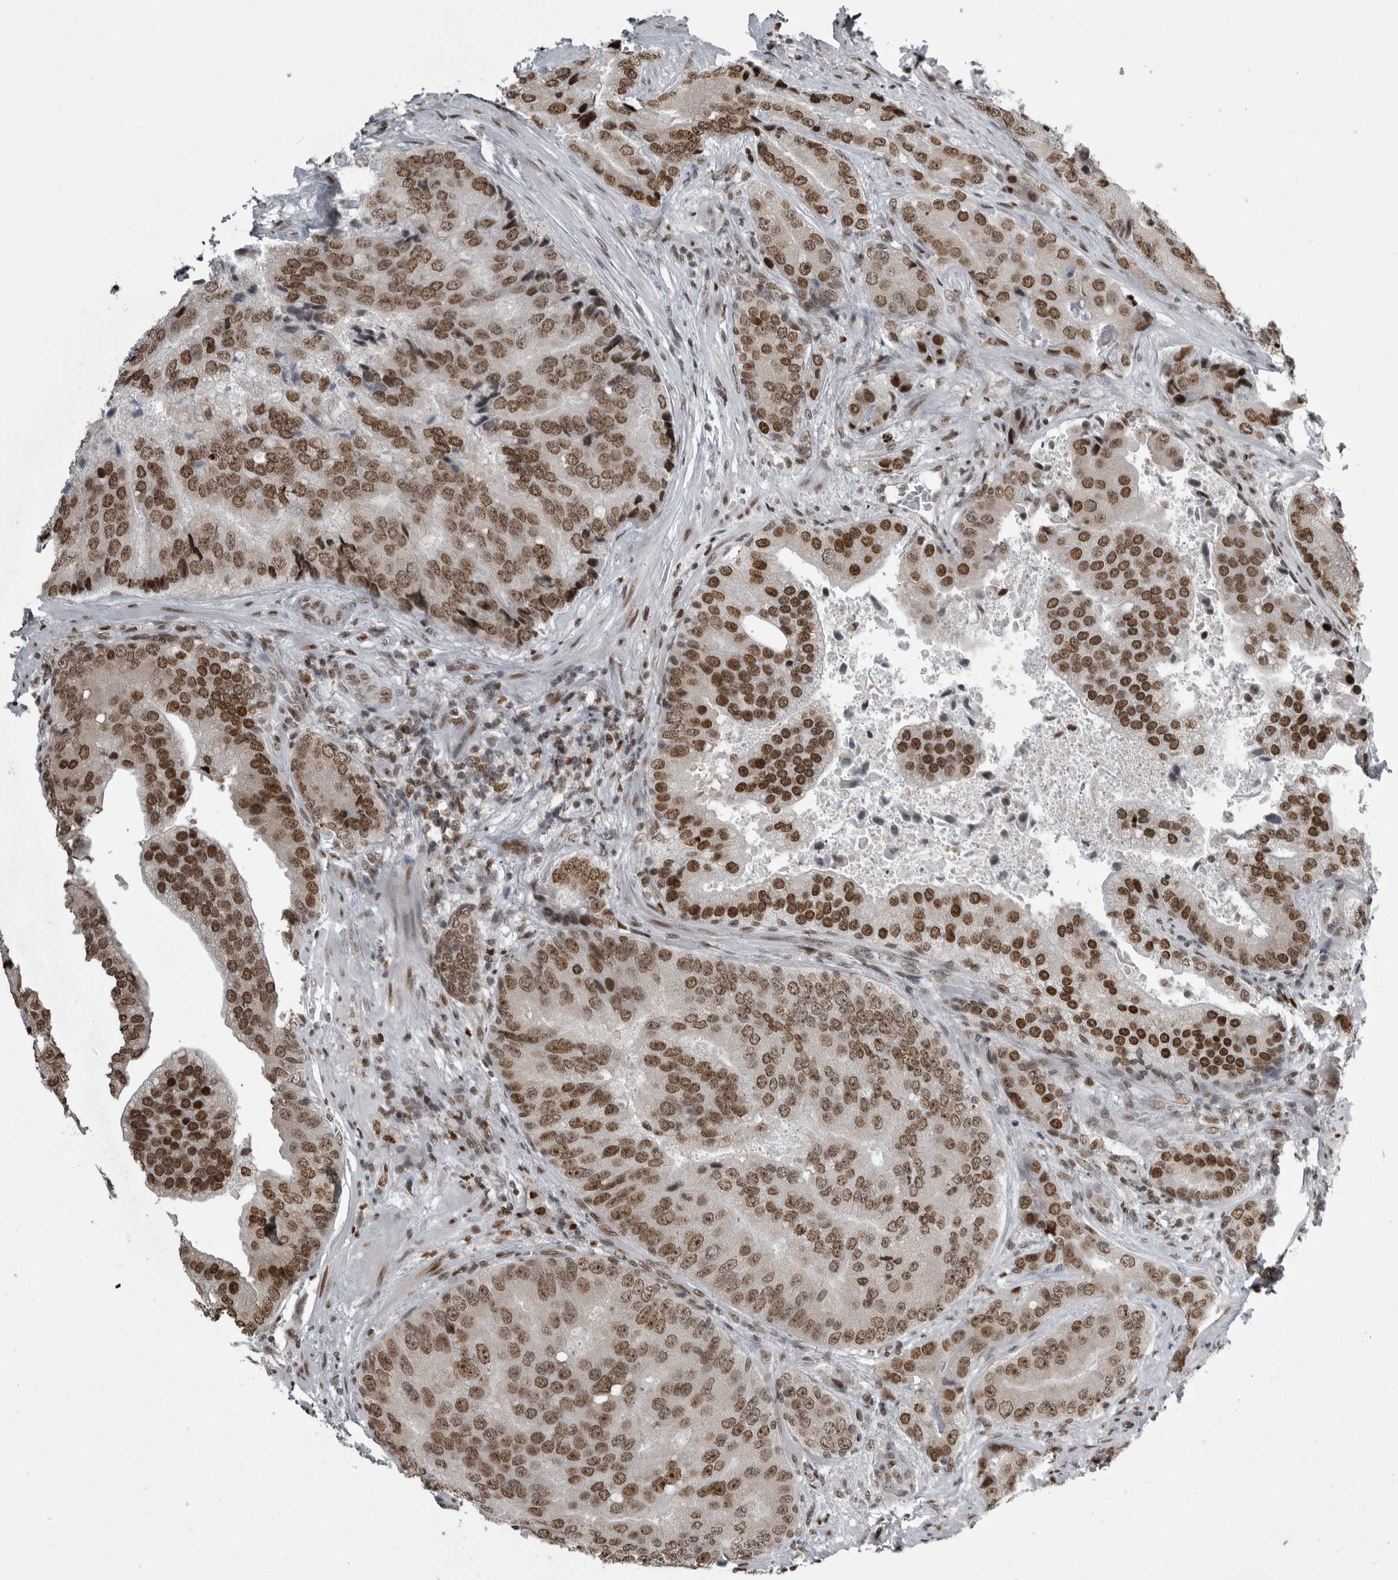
{"staining": {"intensity": "strong", "quantity": ">75%", "location": "nuclear"}, "tissue": "prostate cancer", "cell_type": "Tumor cells", "image_type": "cancer", "snomed": [{"axis": "morphology", "description": "Adenocarcinoma, High grade"}, {"axis": "topography", "description": "Prostate"}], "caption": "Strong nuclear protein staining is present in approximately >75% of tumor cells in prostate cancer (adenocarcinoma (high-grade)).", "gene": "YAF2", "patient": {"sex": "male", "age": 70}}